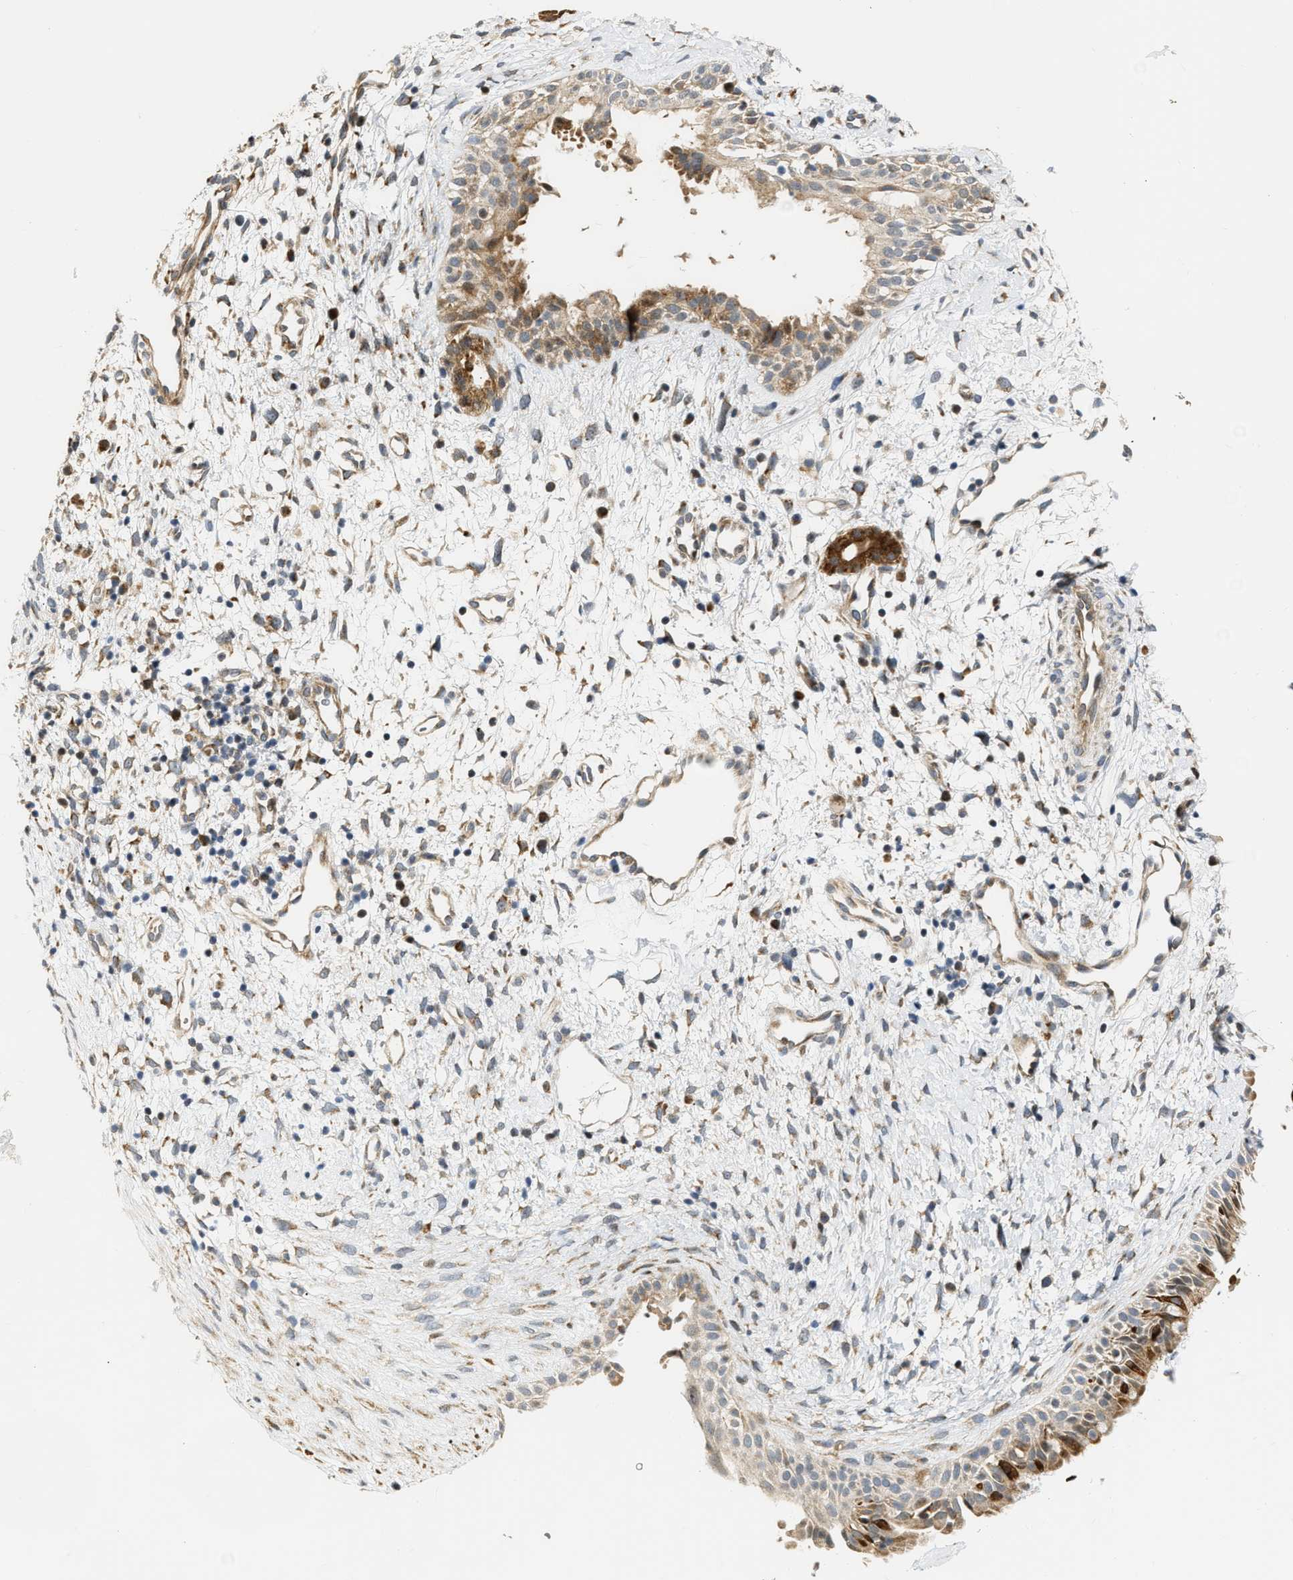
{"staining": {"intensity": "strong", "quantity": ">75%", "location": "cytoplasmic/membranous,nuclear"}, "tissue": "nasopharynx", "cell_type": "Respiratory epithelial cells", "image_type": "normal", "snomed": [{"axis": "morphology", "description": "Normal tissue, NOS"}, {"axis": "topography", "description": "Nasopharynx"}], "caption": "The micrograph reveals immunohistochemical staining of benign nasopharynx. There is strong cytoplasmic/membranous,nuclear staining is identified in approximately >75% of respiratory epithelial cells. The staining is performed using DAB (3,3'-diaminobenzidine) brown chromogen to label protein expression. The nuclei are counter-stained blue using hematoxylin.", "gene": "DEPTOR", "patient": {"sex": "male", "age": 22}}